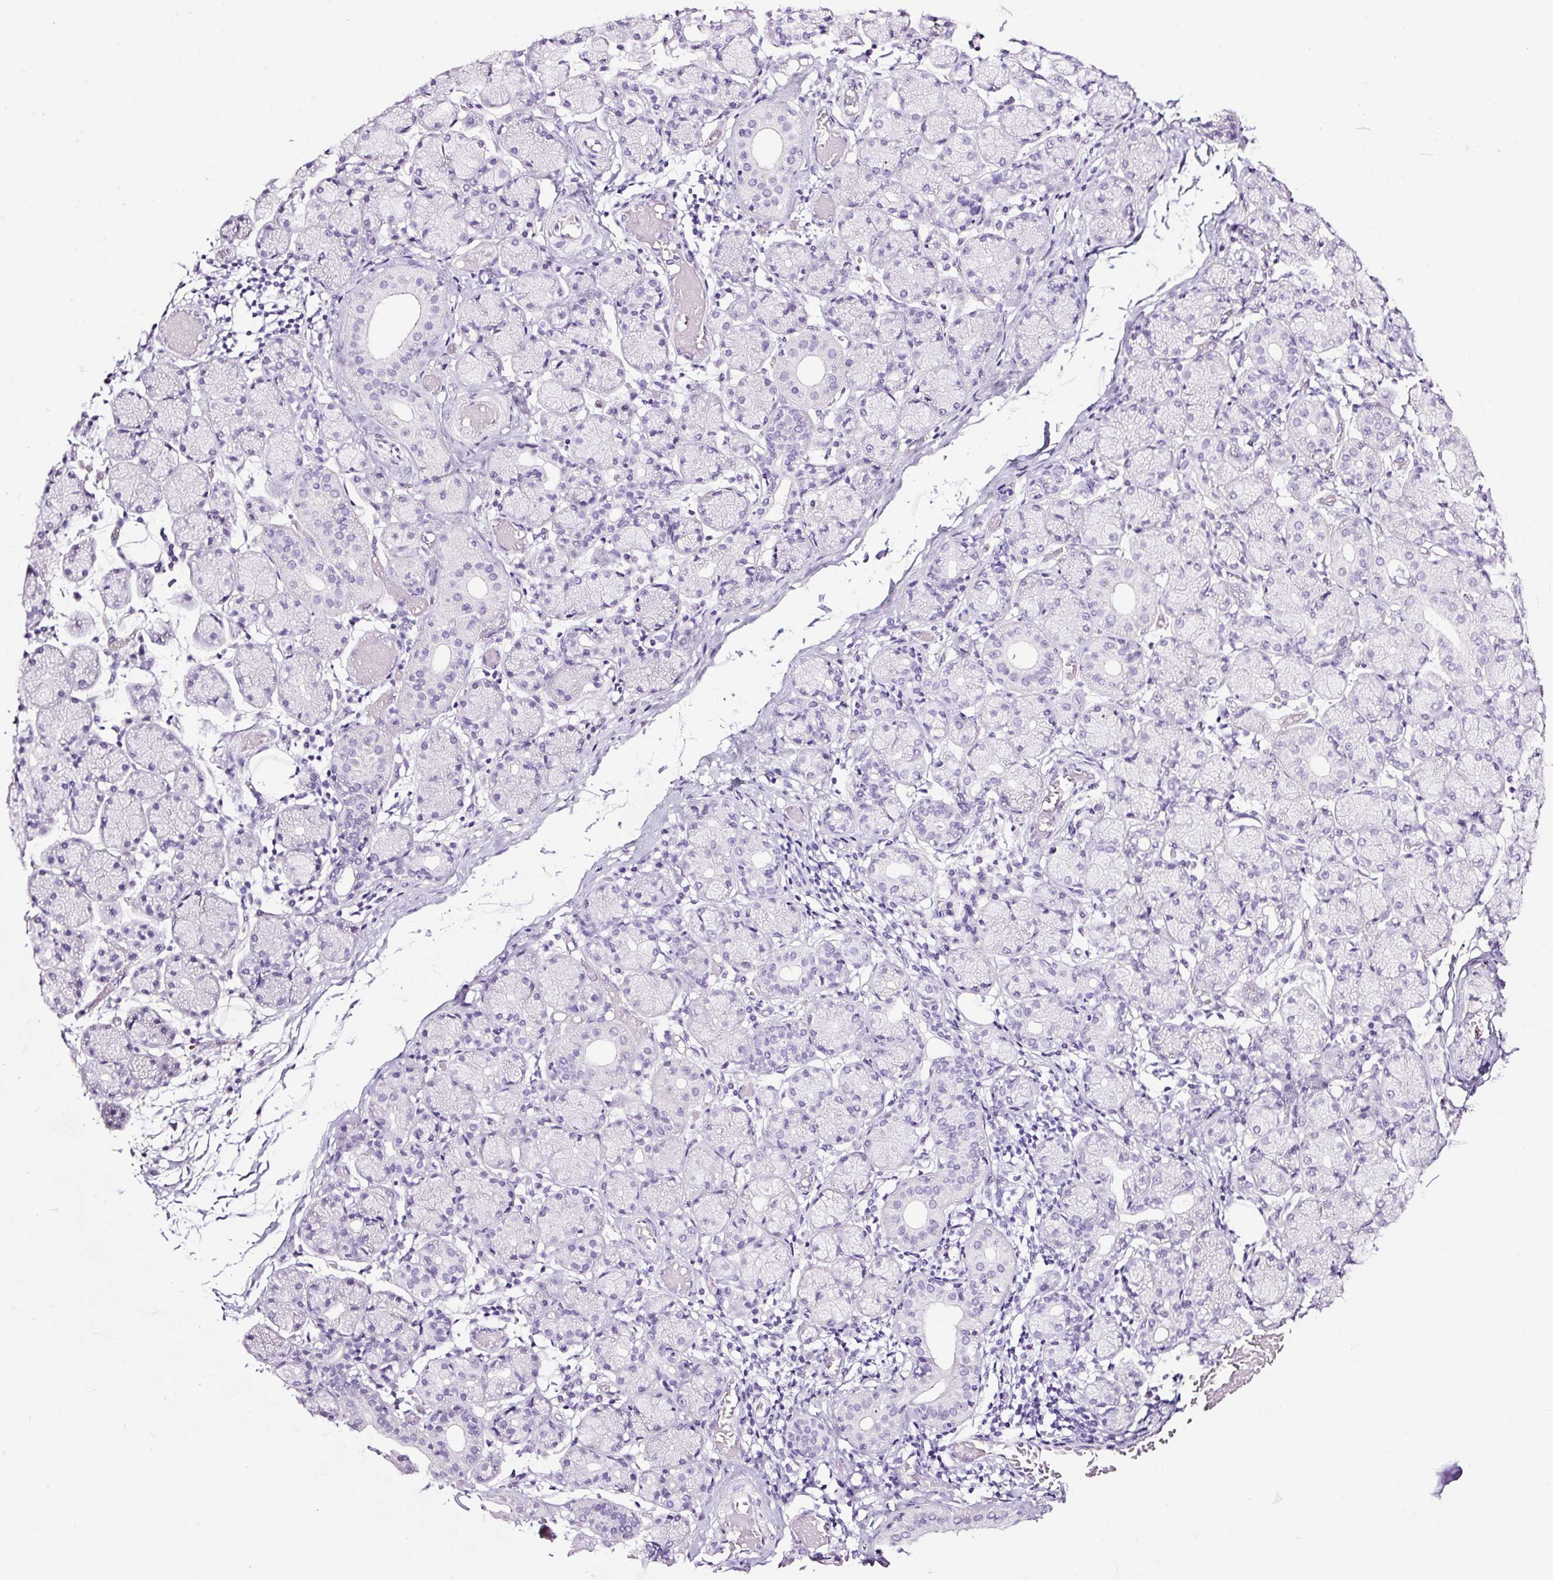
{"staining": {"intensity": "negative", "quantity": "none", "location": "none"}, "tissue": "salivary gland", "cell_type": "Glandular cells", "image_type": "normal", "snomed": [{"axis": "morphology", "description": "Normal tissue, NOS"}, {"axis": "topography", "description": "Salivary gland"}], "caption": "IHC photomicrograph of unremarkable human salivary gland stained for a protein (brown), which demonstrates no positivity in glandular cells.", "gene": "NPHS2", "patient": {"sex": "female", "age": 24}}